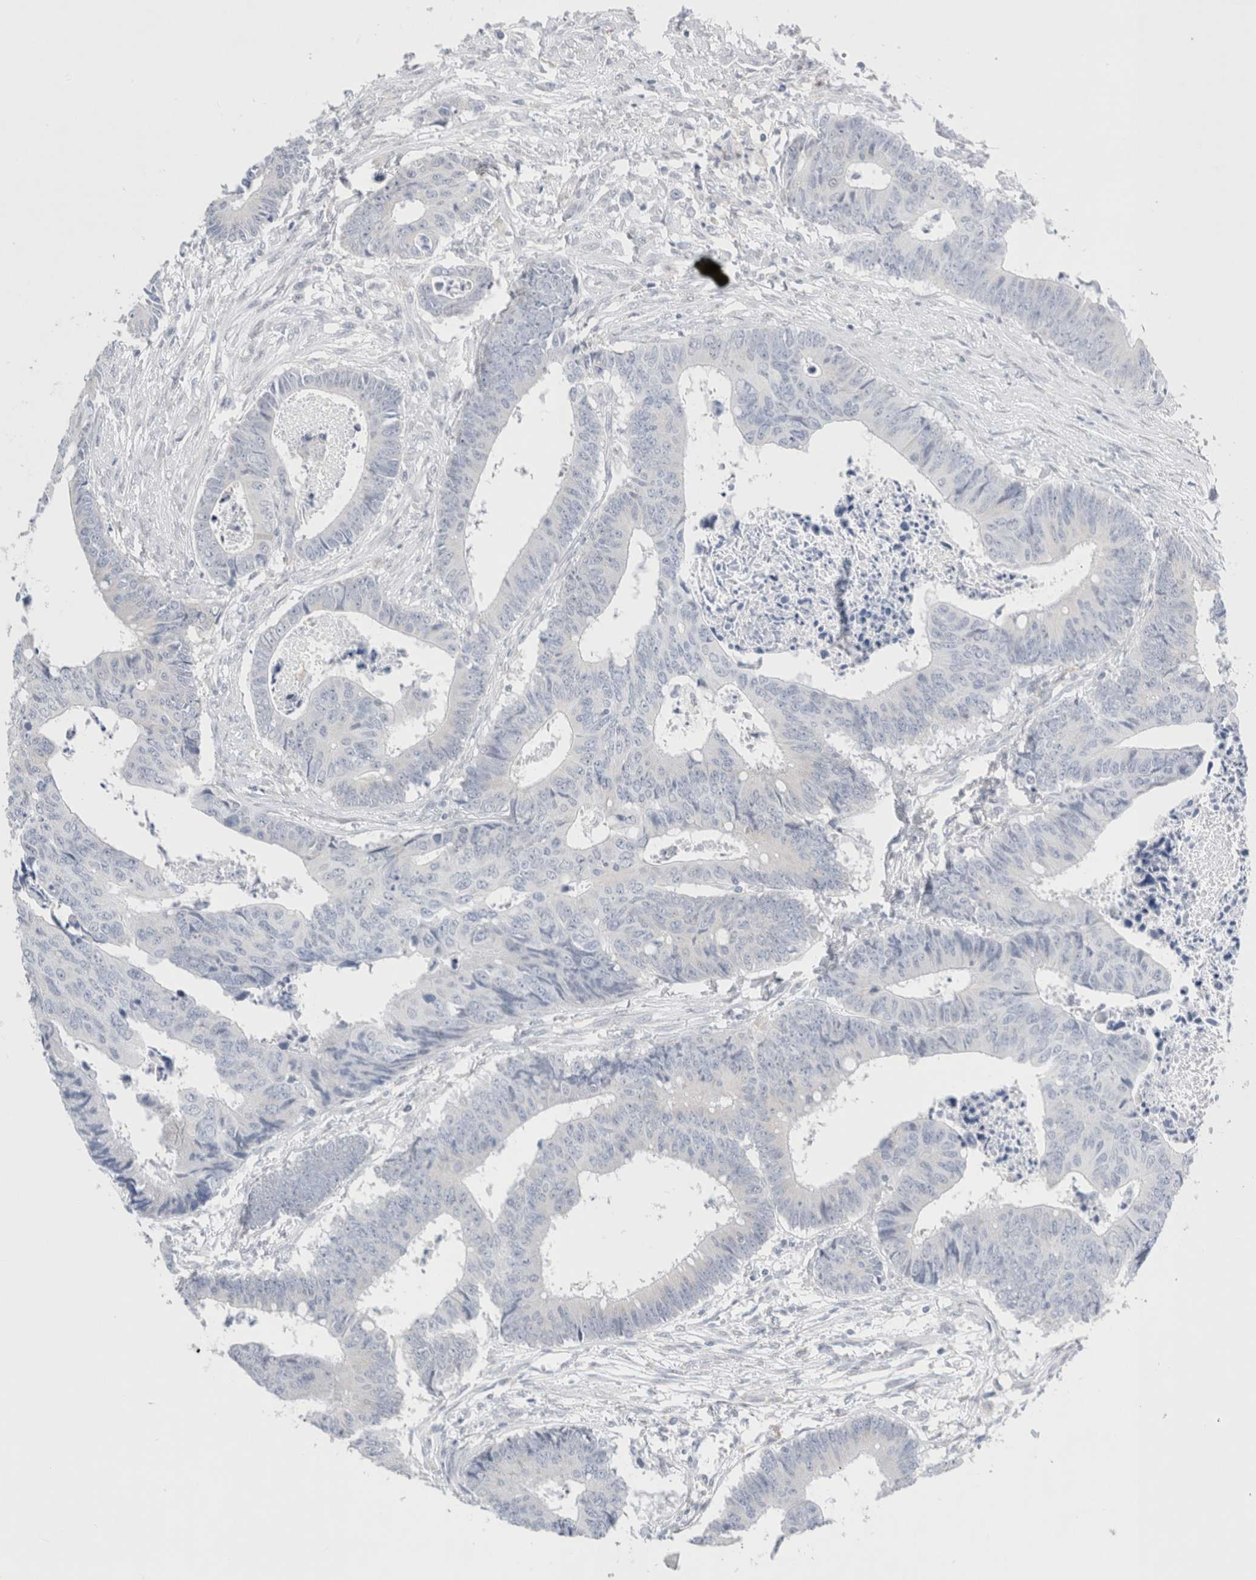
{"staining": {"intensity": "negative", "quantity": "none", "location": "none"}, "tissue": "colorectal cancer", "cell_type": "Tumor cells", "image_type": "cancer", "snomed": [{"axis": "morphology", "description": "Adenocarcinoma, NOS"}, {"axis": "topography", "description": "Rectum"}], "caption": "Immunohistochemistry (IHC) photomicrograph of human adenocarcinoma (colorectal) stained for a protein (brown), which demonstrates no expression in tumor cells. The staining is performed using DAB (3,3'-diaminobenzidine) brown chromogen with nuclei counter-stained in using hematoxylin.", "gene": "SLC22A12", "patient": {"sex": "male", "age": 84}}